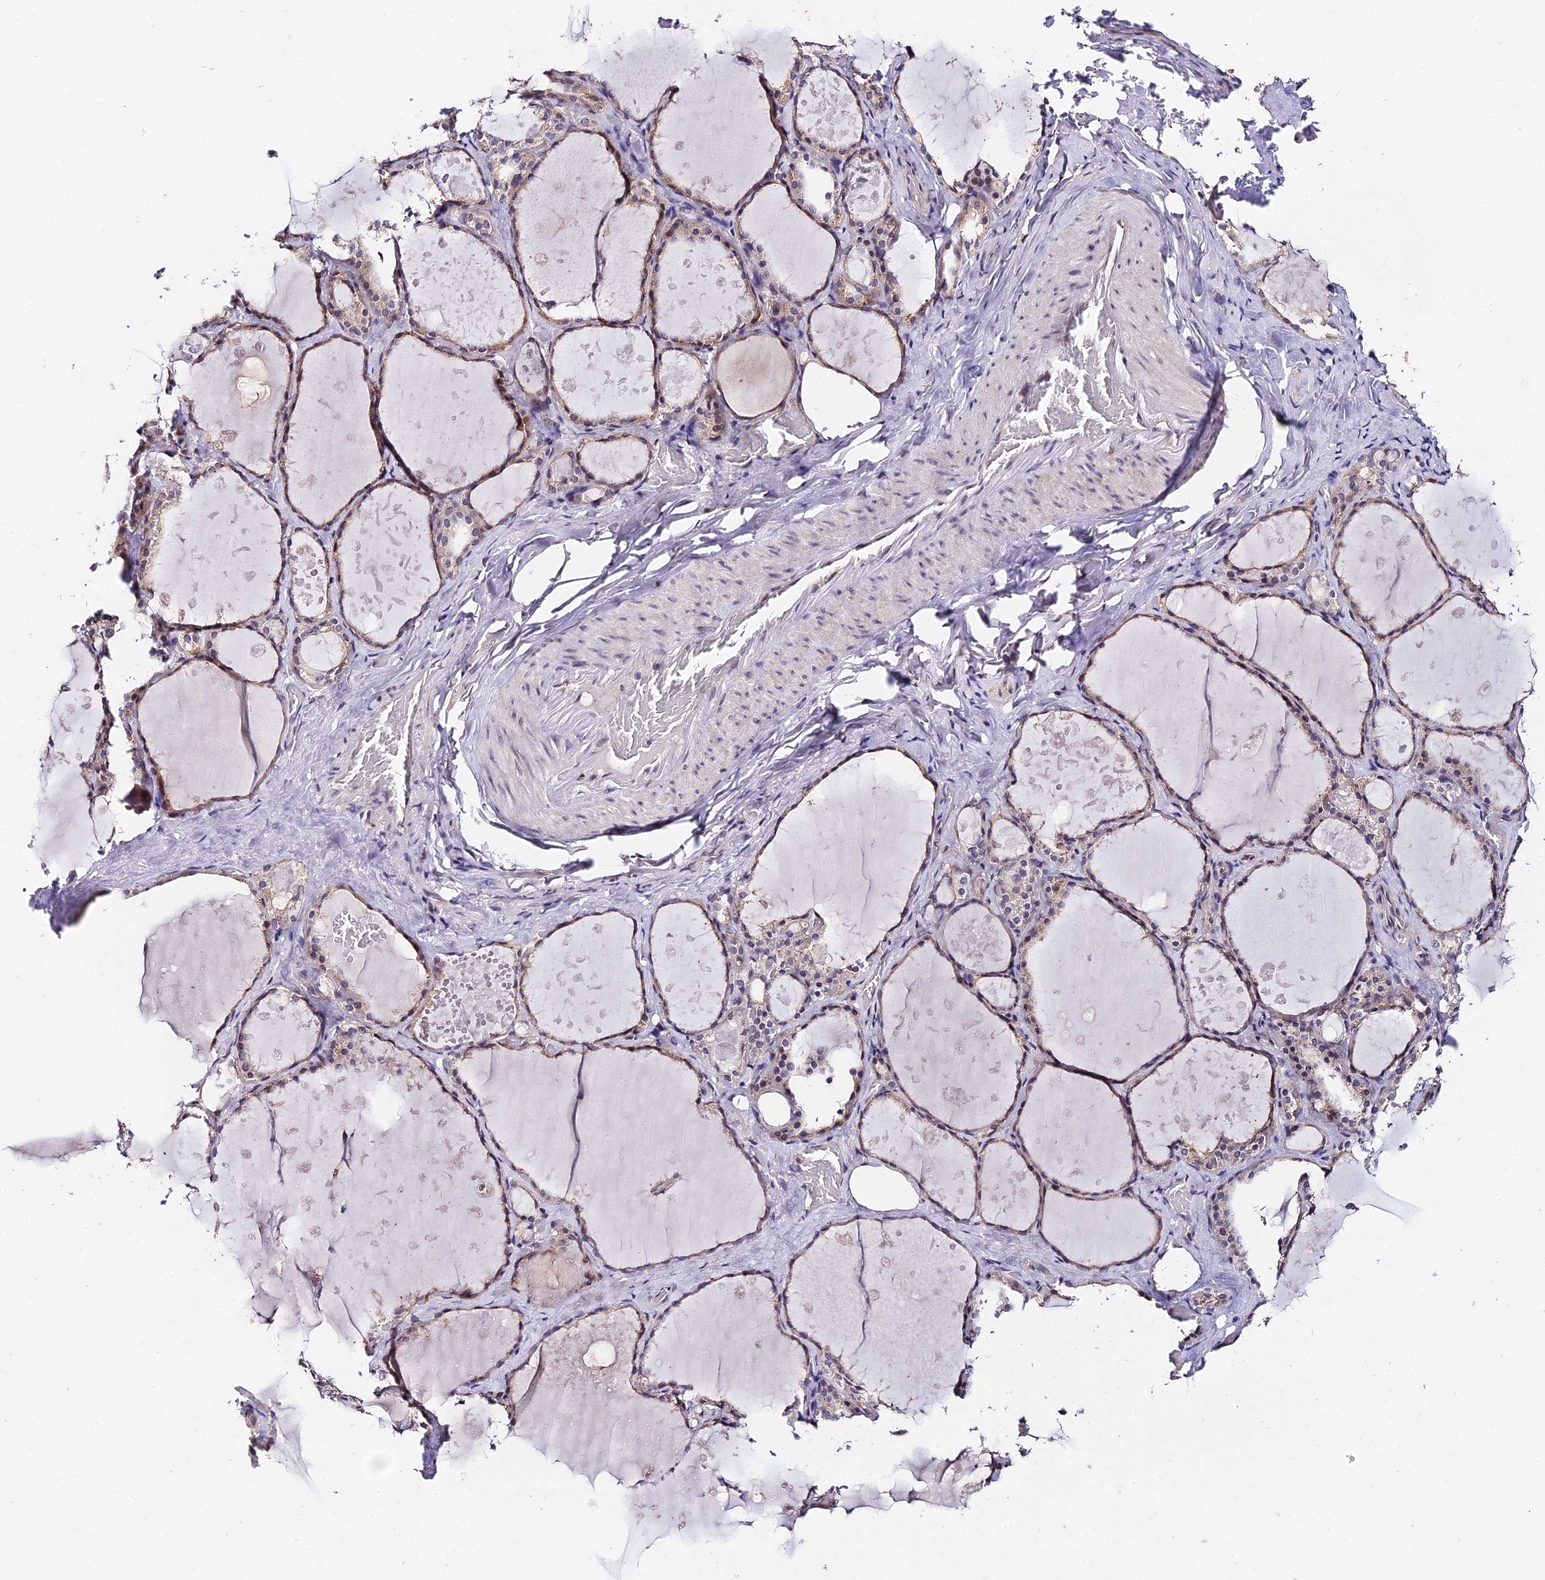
{"staining": {"intensity": "weak", "quantity": ">75%", "location": "cytoplasmic/membranous,nuclear"}, "tissue": "thyroid gland", "cell_type": "Glandular cells", "image_type": "normal", "snomed": [{"axis": "morphology", "description": "Normal tissue, NOS"}, {"axis": "topography", "description": "Thyroid gland"}], "caption": "Thyroid gland was stained to show a protein in brown. There is low levels of weak cytoplasmic/membranous,nuclear positivity in approximately >75% of glandular cells. (Stains: DAB (3,3'-diaminobenzidine) in brown, nuclei in blue, Microscopy: brightfield microscopy at high magnification).", "gene": "INPP4A", "patient": {"sex": "male", "age": 61}}